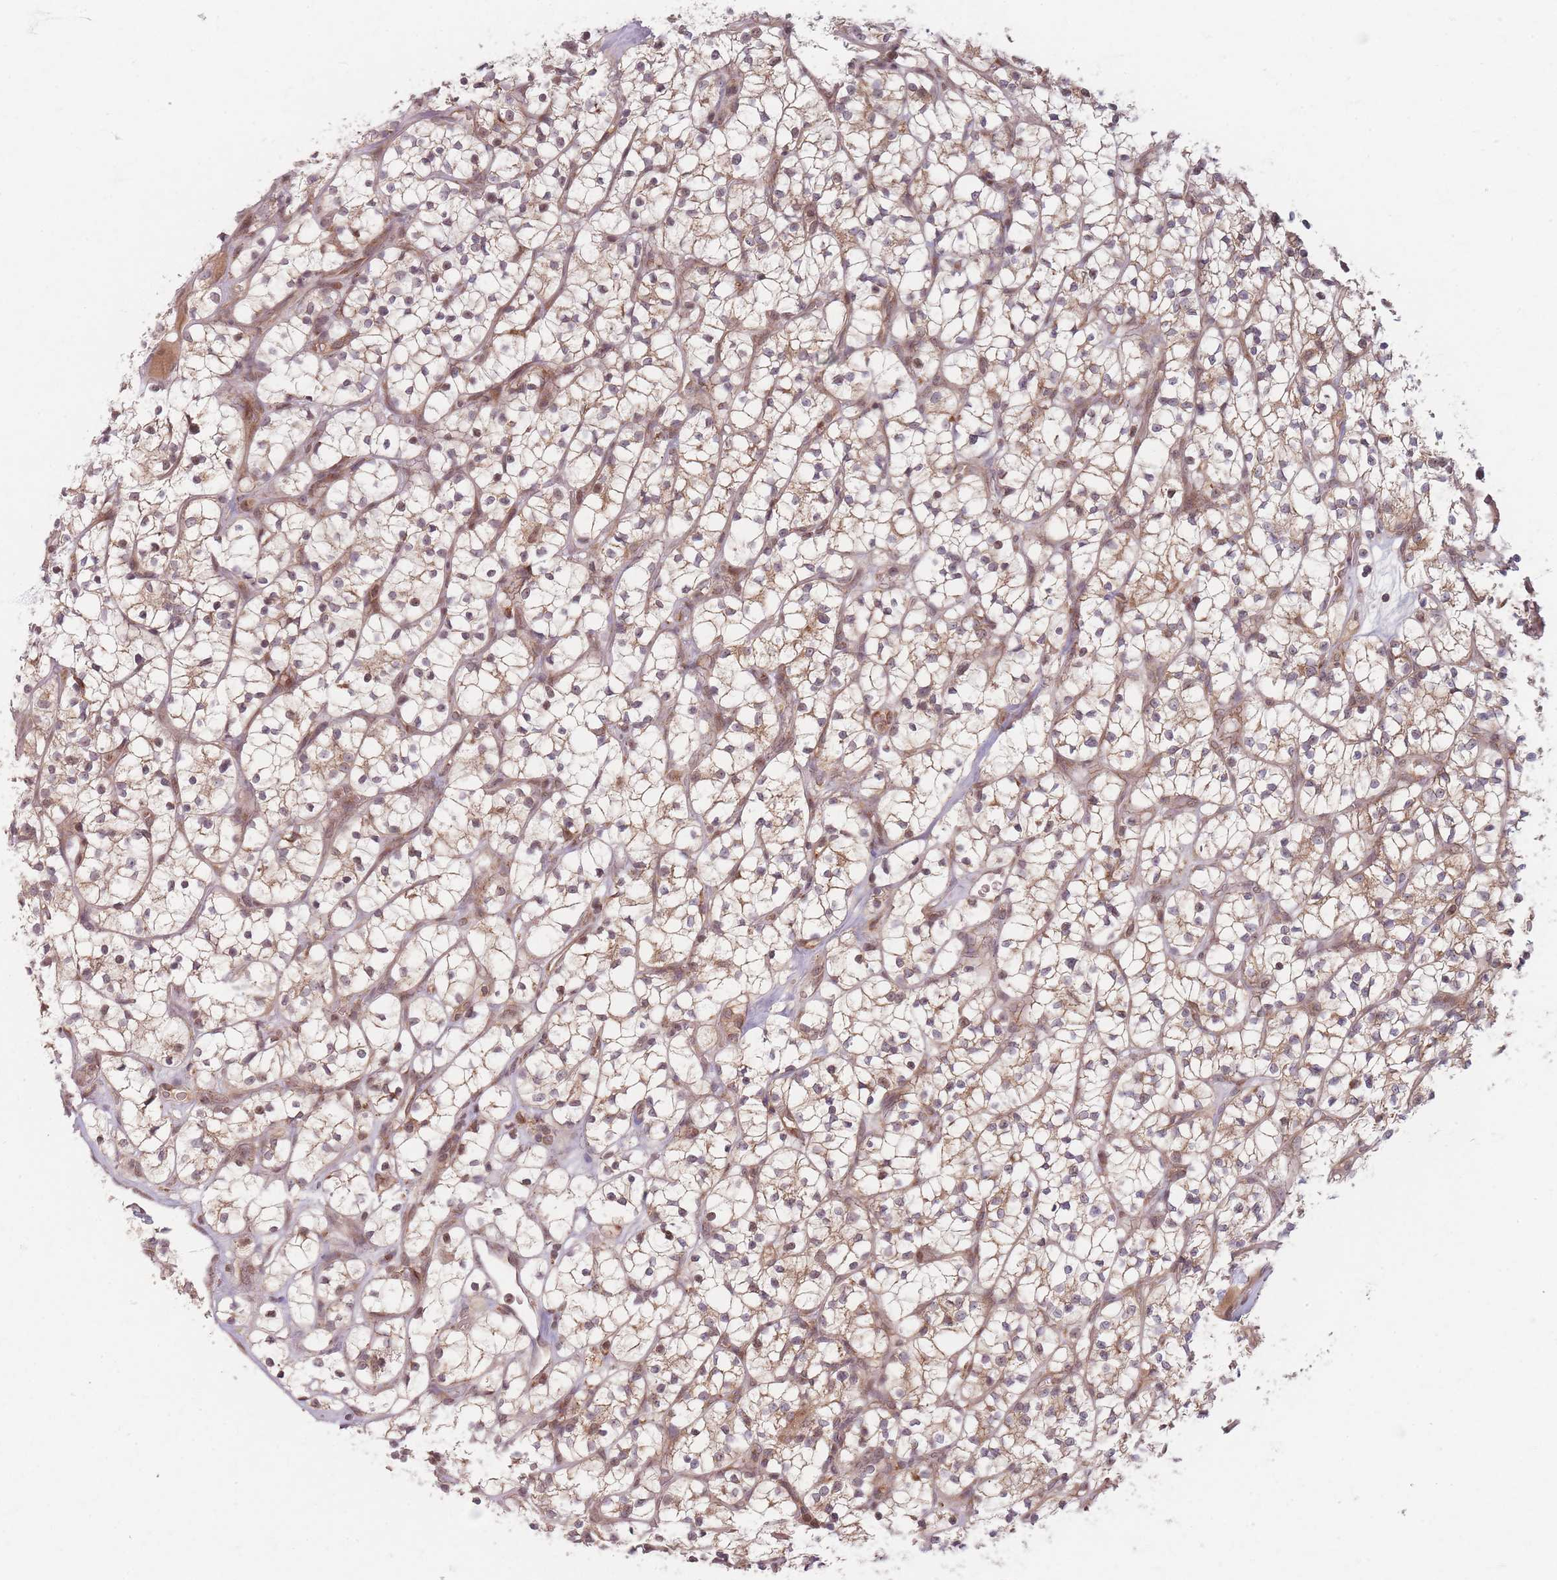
{"staining": {"intensity": "weak", "quantity": ">75%", "location": "cytoplasmic/membranous"}, "tissue": "renal cancer", "cell_type": "Tumor cells", "image_type": "cancer", "snomed": [{"axis": "morphology", "description": "Adenocarcinoma, NOS"}, {"axis": "topography", "description": "Kidney"}], "caption": "Immunohistochemical staining of human renal cancer demonstrates low levels of weak cytoplasmic/membranous protein expression in about >75% of tumor cells. Immunohistochemistry stains the protein in brown and the nuclei are stained blue.", "gene": "RADX", "patient": {"sex": "female", "age": 64}}